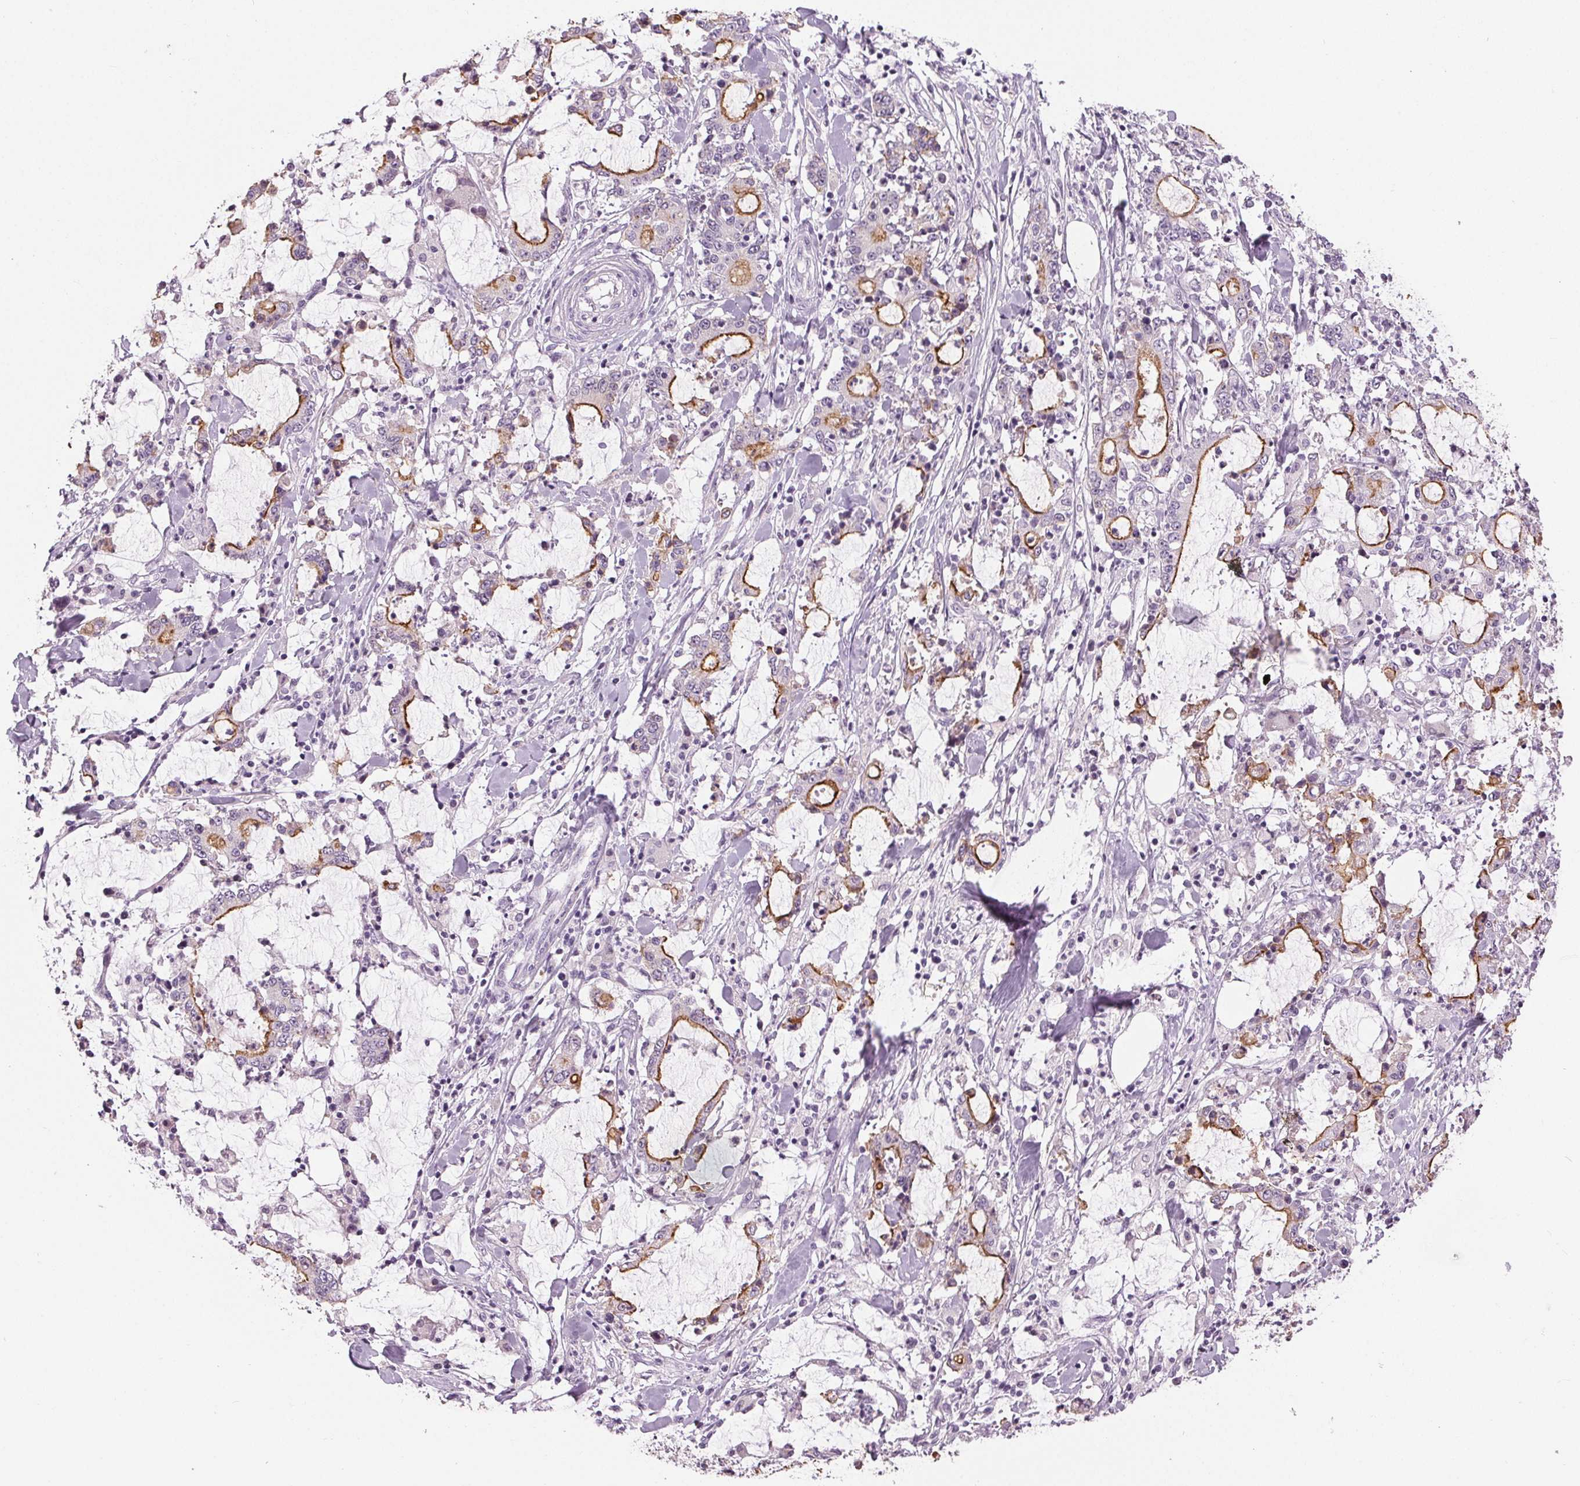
{"staining": {"intensity": "strong", "quantity": "<25%", "location": "cytoplasmic/membranous"}, "tissue": "stomach cancer", "cell_type": "Tumor cells", "image_type": "cancer", "snomed": [{"axis": "morphology", "description": "Adenocarcinoma, NOS"}, {"axis": "topography", "description": "Stomach, upper"}], "caption": "The micrograph shows immunohistochemical staining of adenocarcinoma (stomach). There is strong cytoplasmic/membranous staining is identified in approximately <25% of tumor cells. (brown staining indicates protein expression, while blue staining denotes nuclei).", "gene": "MISP", "patient": {"sex": "male", "age": 68}}